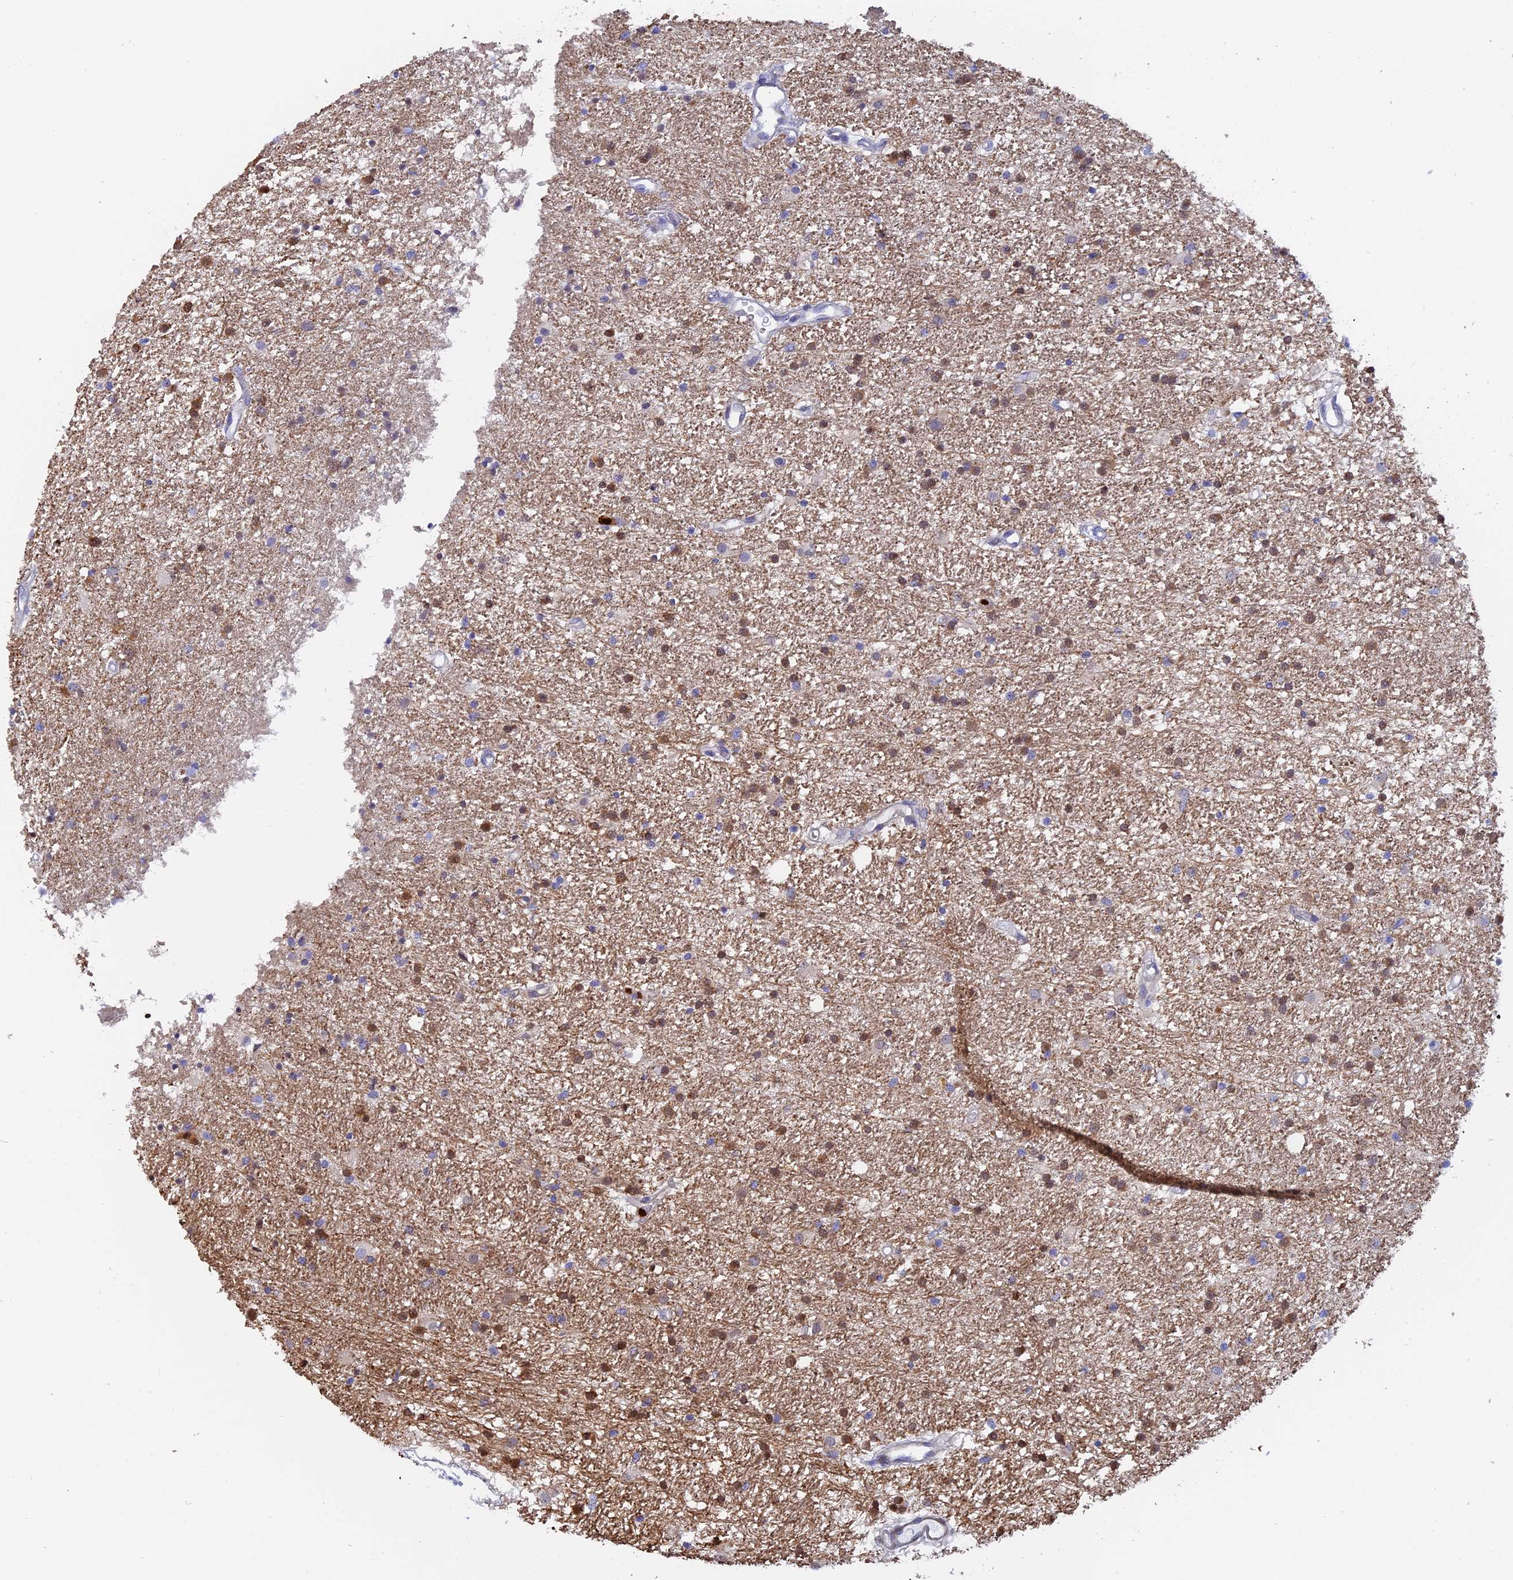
{"staining": {"intensity": "moderate", "quantity": "25%-75%", "location": "cytoplasmic/membranous,nuclear"}, "tissue": "glioma", "cell_type": "Tumor cells", "image_type": "cancer", "snomed": [{"axis": "morphology", "description": "Glioma, malignant, High grade"}, {"axis": "topography", "description": "Brain"}], "caption": "This histopathology image shows glioma stained with immunohistochemistry to label a protein in brown. The cytoplasmic/membranous and nuclear of tumor cells show moderate positivity for the protein. Nuclei are counter-stained blue.", "gene": "SLC26A1", "patient": {"sex": "male", "age": 77}}